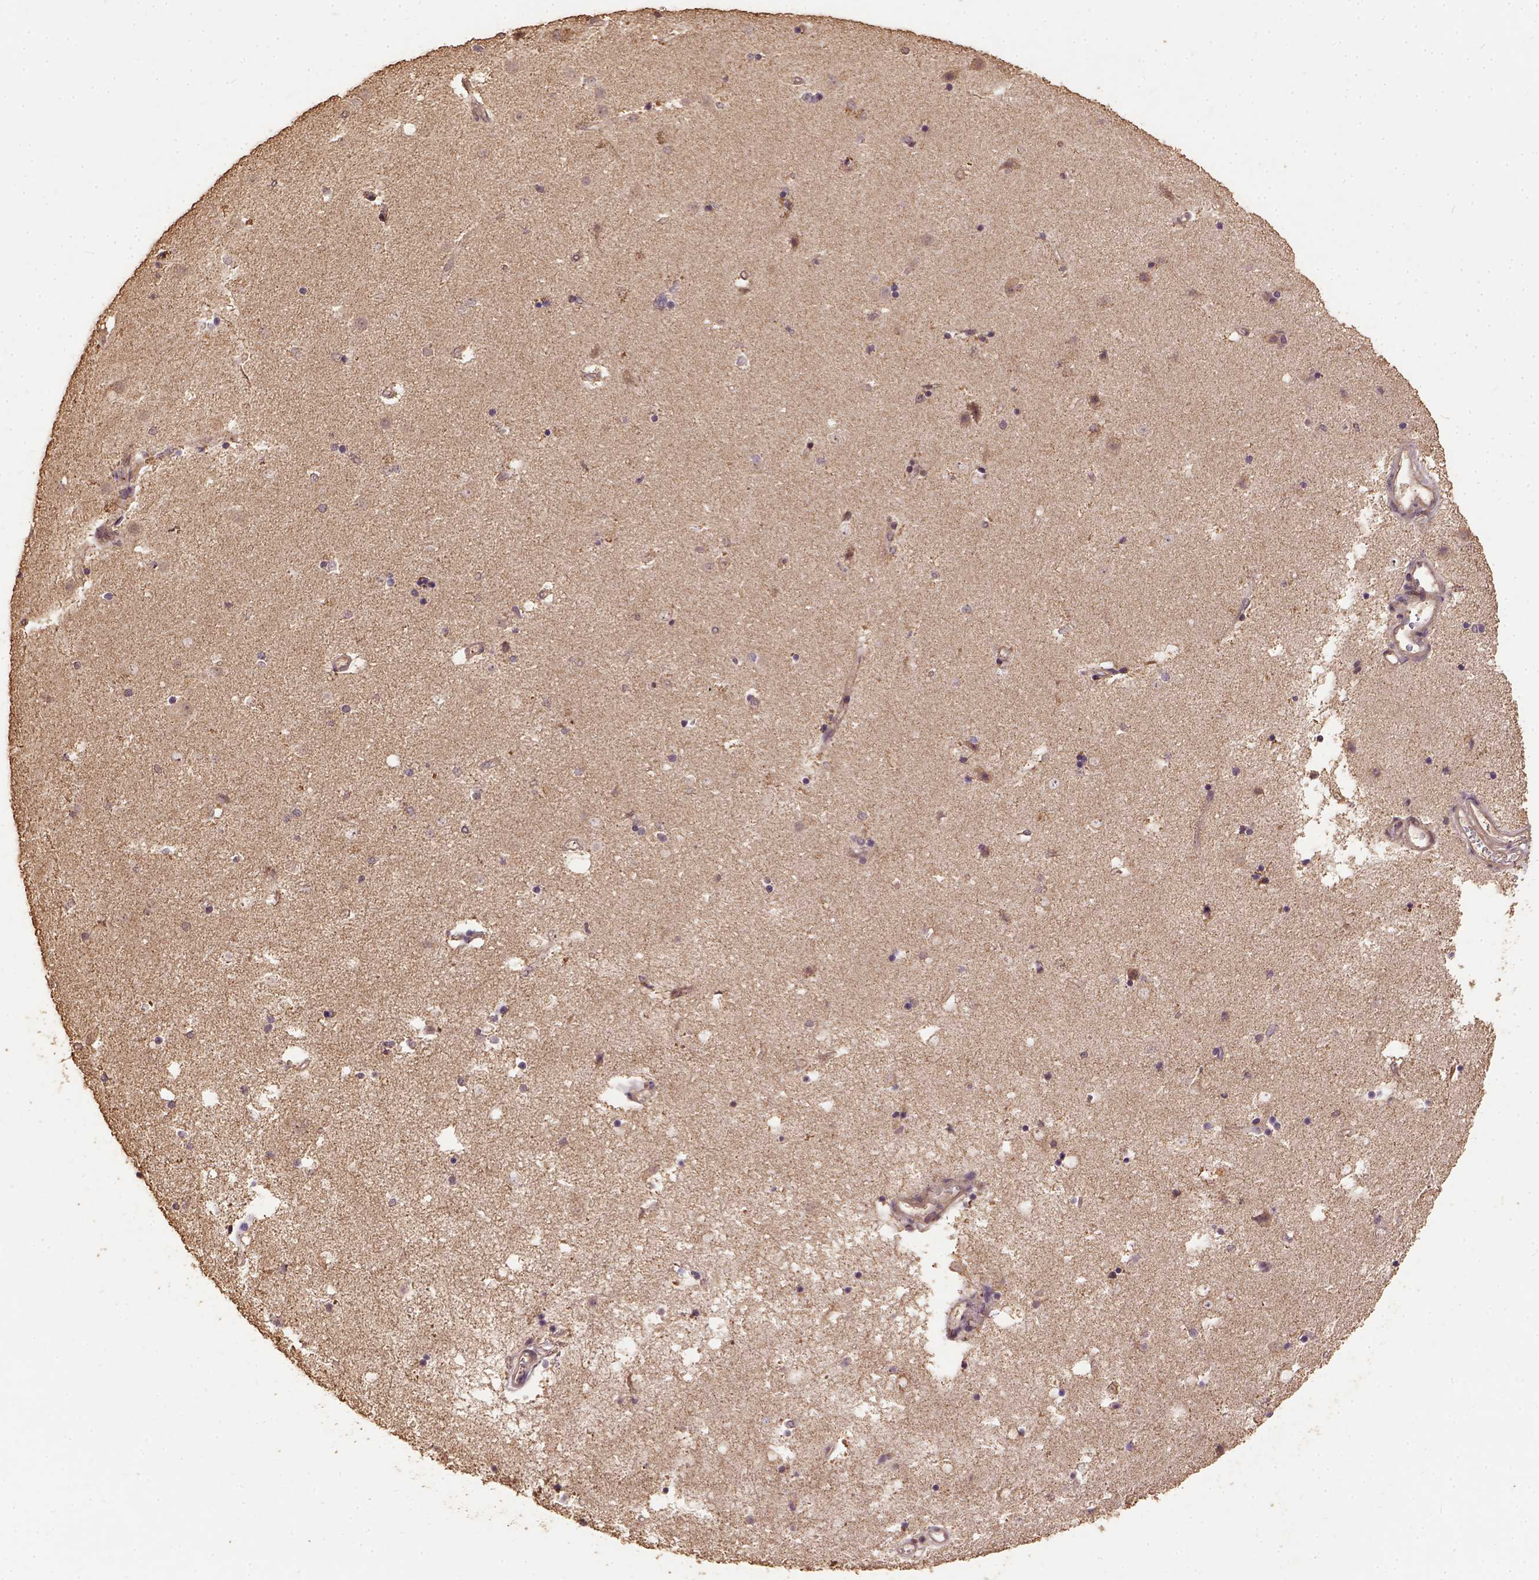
{"staining": {"intensity": "negative", "quantity": "none", "location": "none"}, "tissue": "caudate", "cell_type": "Glial cells", "image_type": "normal", "snomed": [{"axis": "morphology", "description": "Normal tissue, NOS"}, {"axis": "topography", "description": "Lateral ventricle wall"}], "caption": "Micrograph shows no protein positivity in glial cells of unremarkable caudate. (DAB immunohistochemistry with hematoxylin counter stain).", "gene": "ATP1B3", "patient": {"sex": "female", "age": 71}}